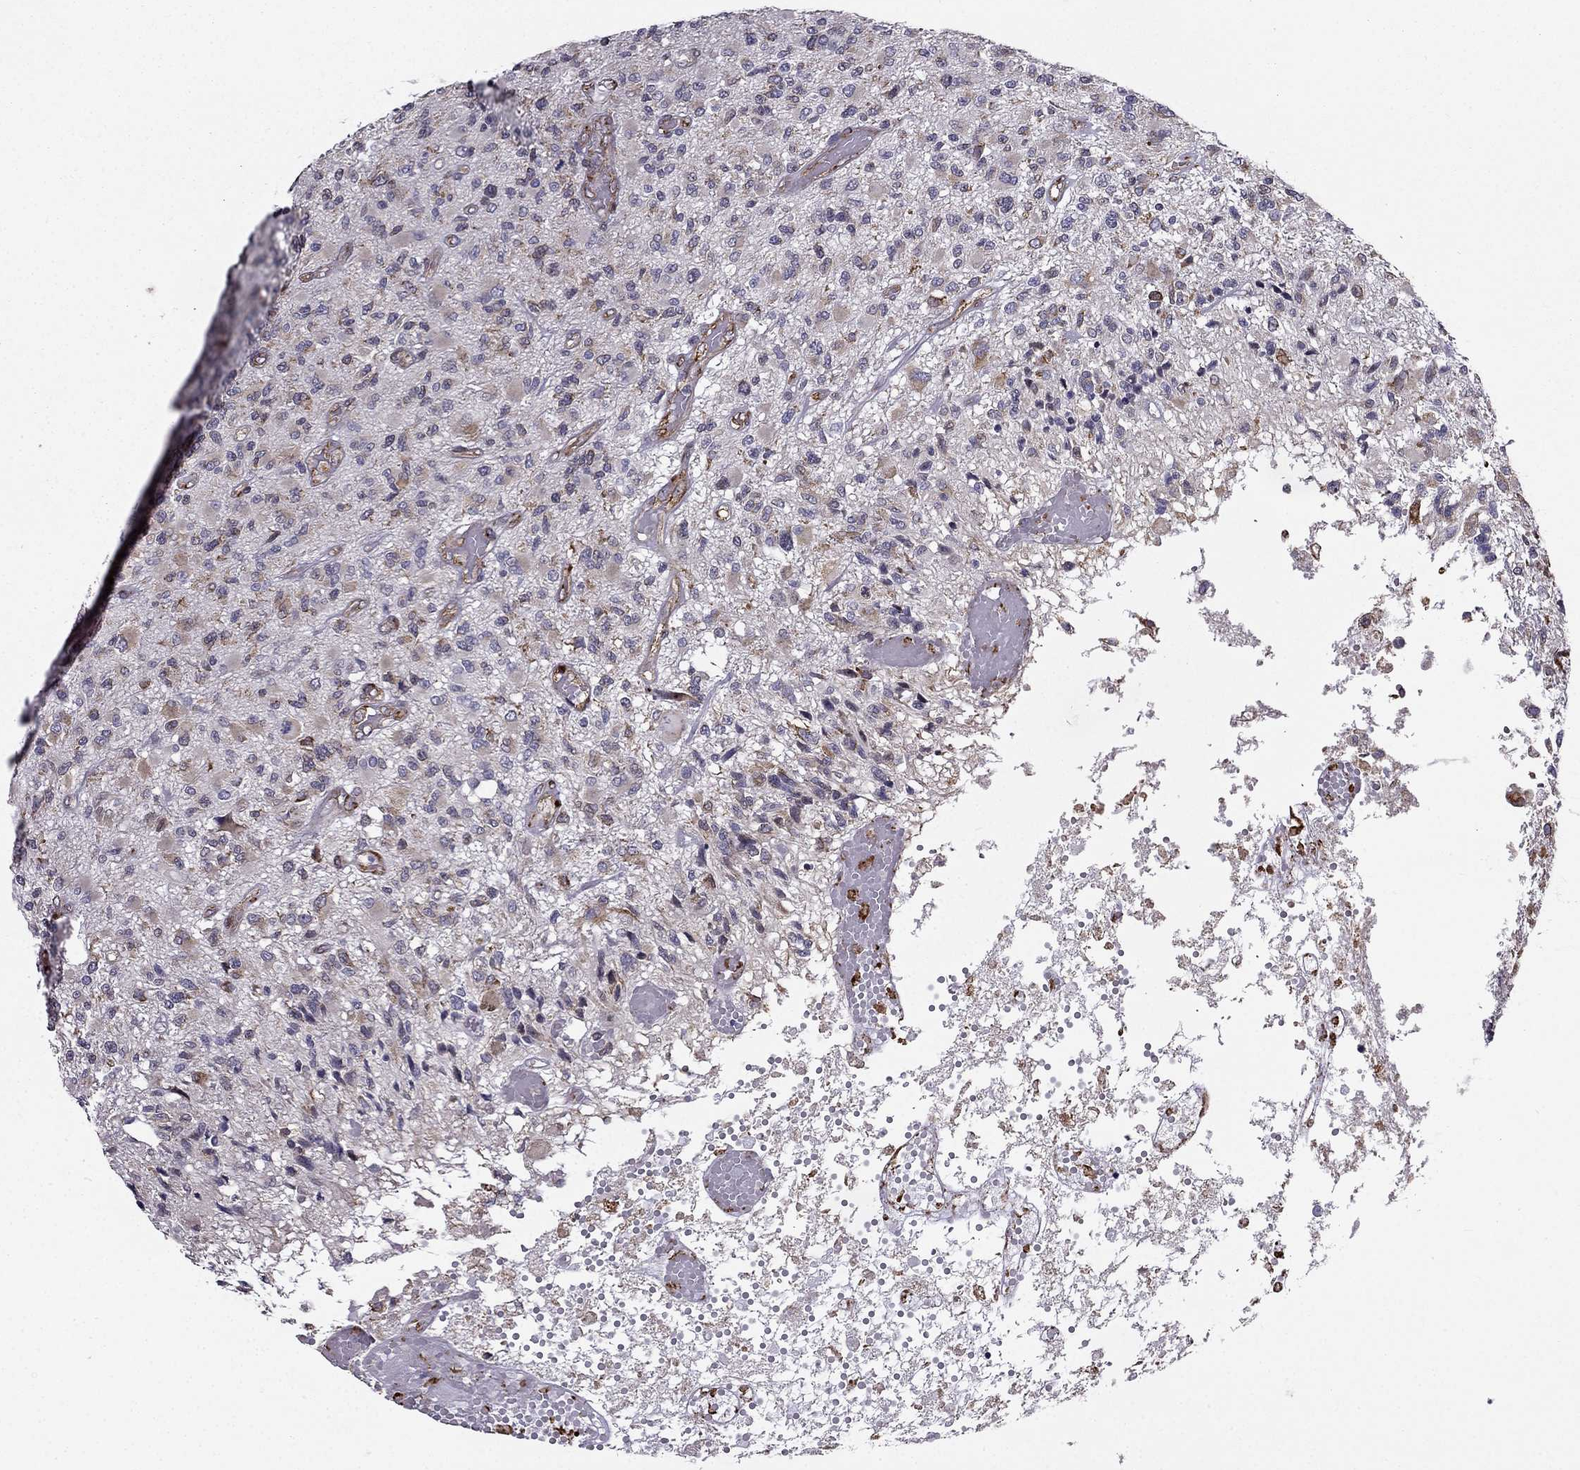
{"staining": {"intensity": "negative", "quantity": "none", "location": "none"}, "tissue": "glioma", "cell_type": "Tumor cells", "image_type": "cancer", "snomed": [{"axis": "morphology", "description": "Glioma, malignant, High grade"}, {"axis": "topography", "description": "Brain"}], "caption": "Immunohistochemistry histopathology image of neoplastic tissue: malignant glioma (high-grade) stained with DAB shows no significant protein positivity in tumor cells.", "gene": "IKBIP", "patient": {"sex": "female", "age": 63}}